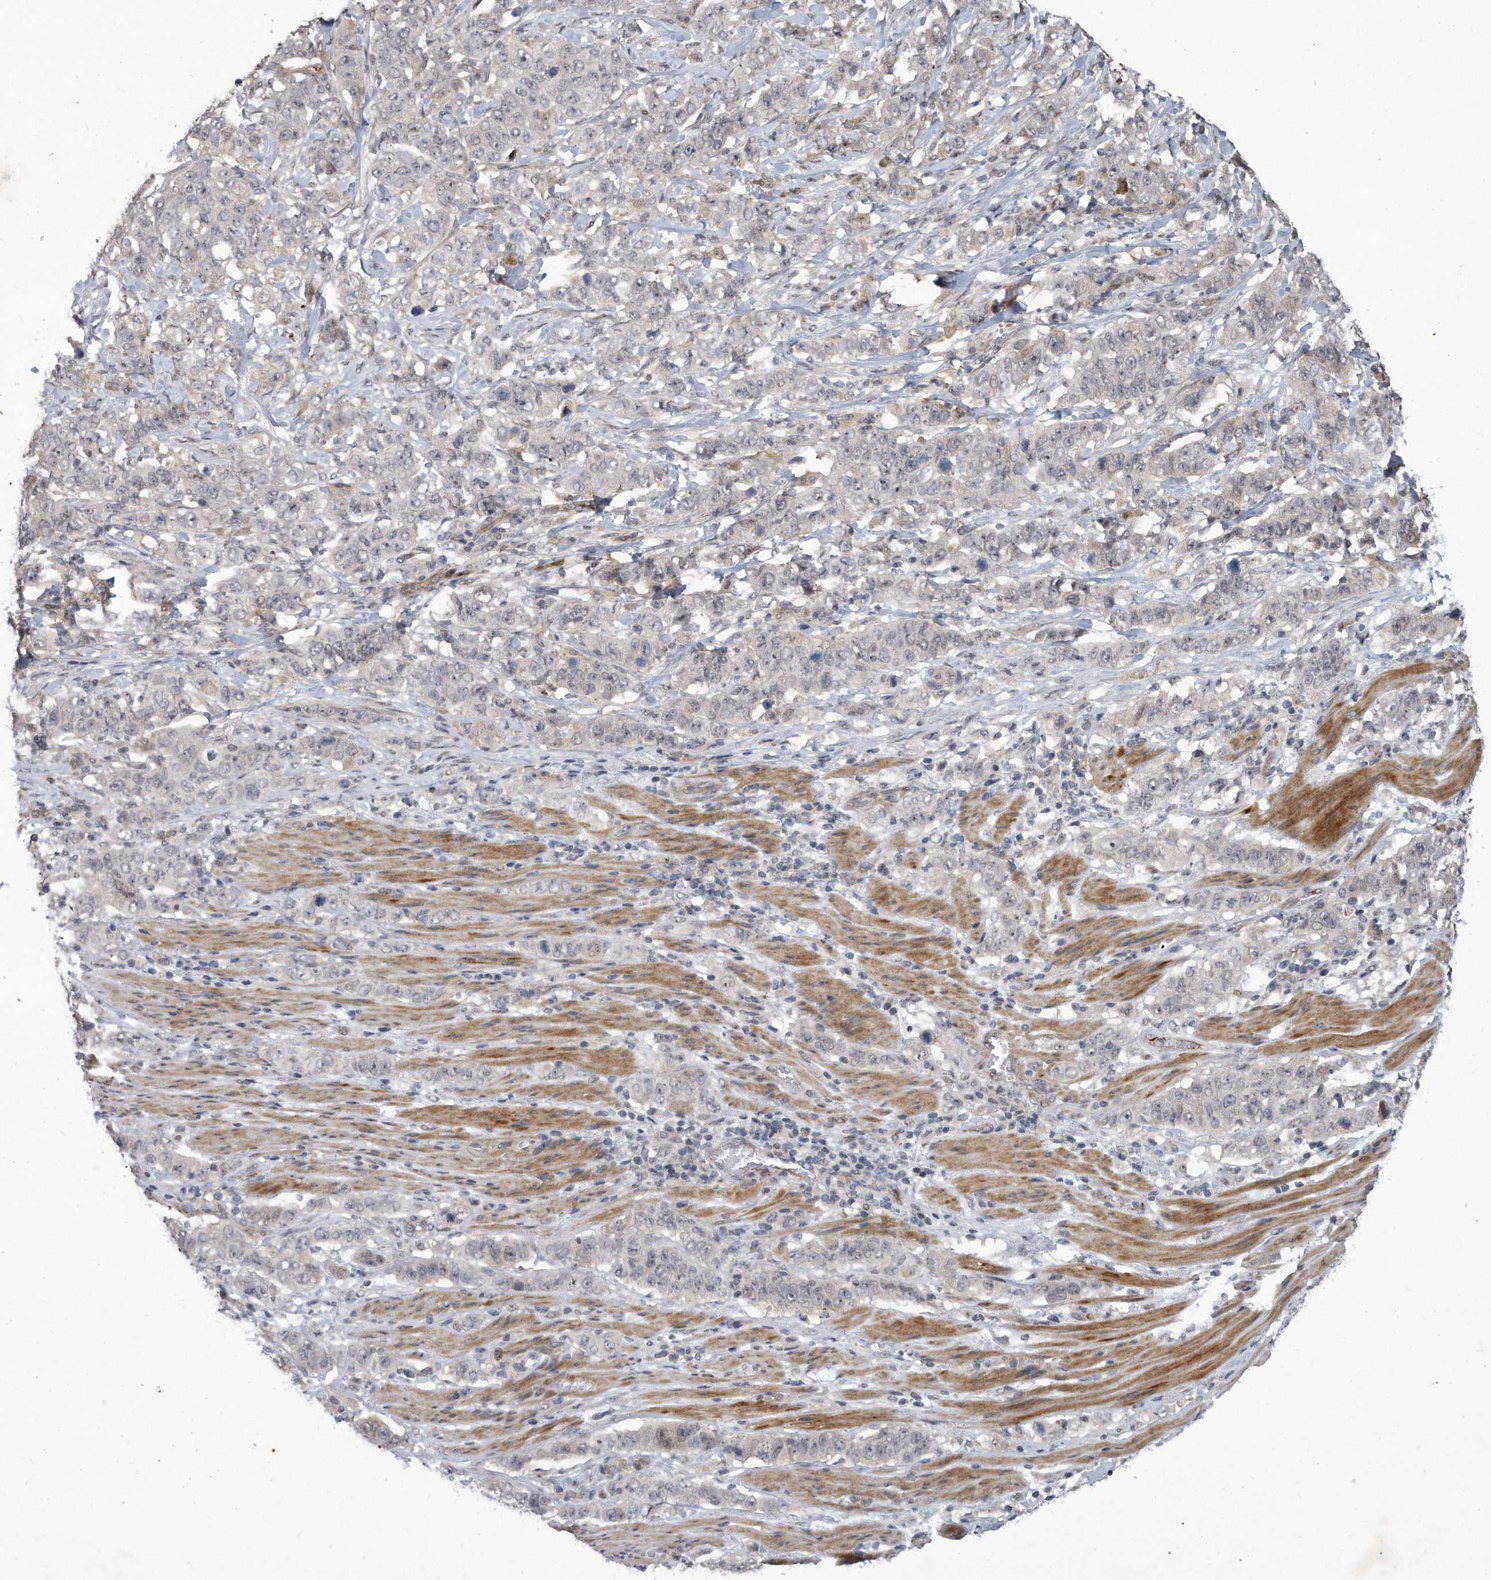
{"staining": {"intensity": "negative", "quantity": "none", "location": "none"}, "tissue": "stomach cancer", "cell_type": "Tumor cells", "image_type": "cancer", "snomed": [{"axis": "morphology", "description": "Adenocarcinoma, NOS"}, {"axis": "topography", "description": "Stomach"}], "caption": "Human adenocarcinoma (stomach) stained for a protein using IHC shows no staining in tumor cells.", "gene": "PGBD2", "patient": {"sex": "male", "age": 48}}